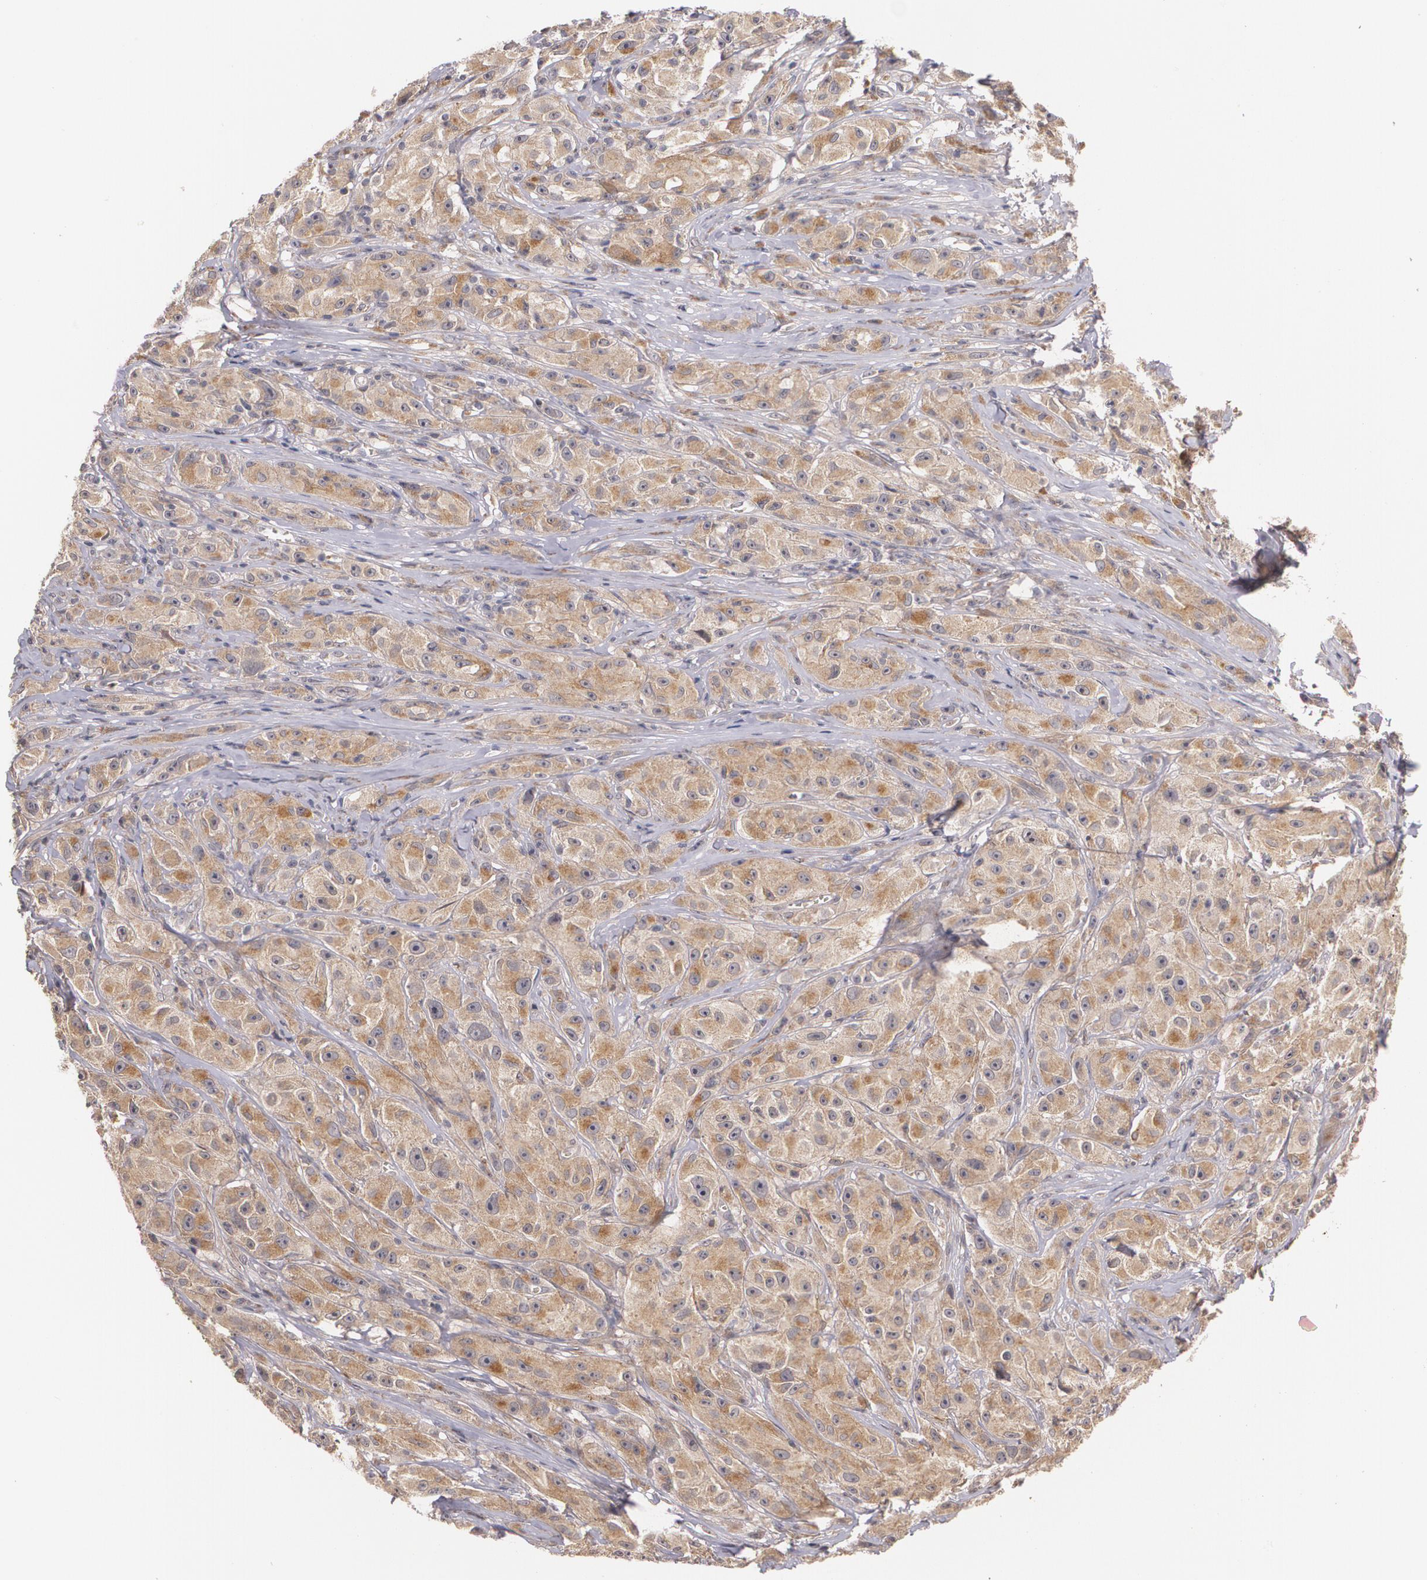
{"staining": {"intensity": "moderate", "quantity": ">75%", "location": "cytoplasmic/membranous"}, "tissue": "melanoma", "cell_type": "Tumor cells", "image_type": "cancer", "snomed": [{"axis": "morphology", "description": "Malignant melanoma, NOS"}, {"axis": "topography", "description": "Skin"}], "caption": "This photomicrograph demonstrates malignant melanoma stained with immunohistochemistry to label a protein in brown. The cytoplasmic/membranous of tumor cells show moderate positivity for the protein. Nuclei are counter-stained blue.", "gene": "IFNGR2", "patient": {"sex": "male", "age": 56}}